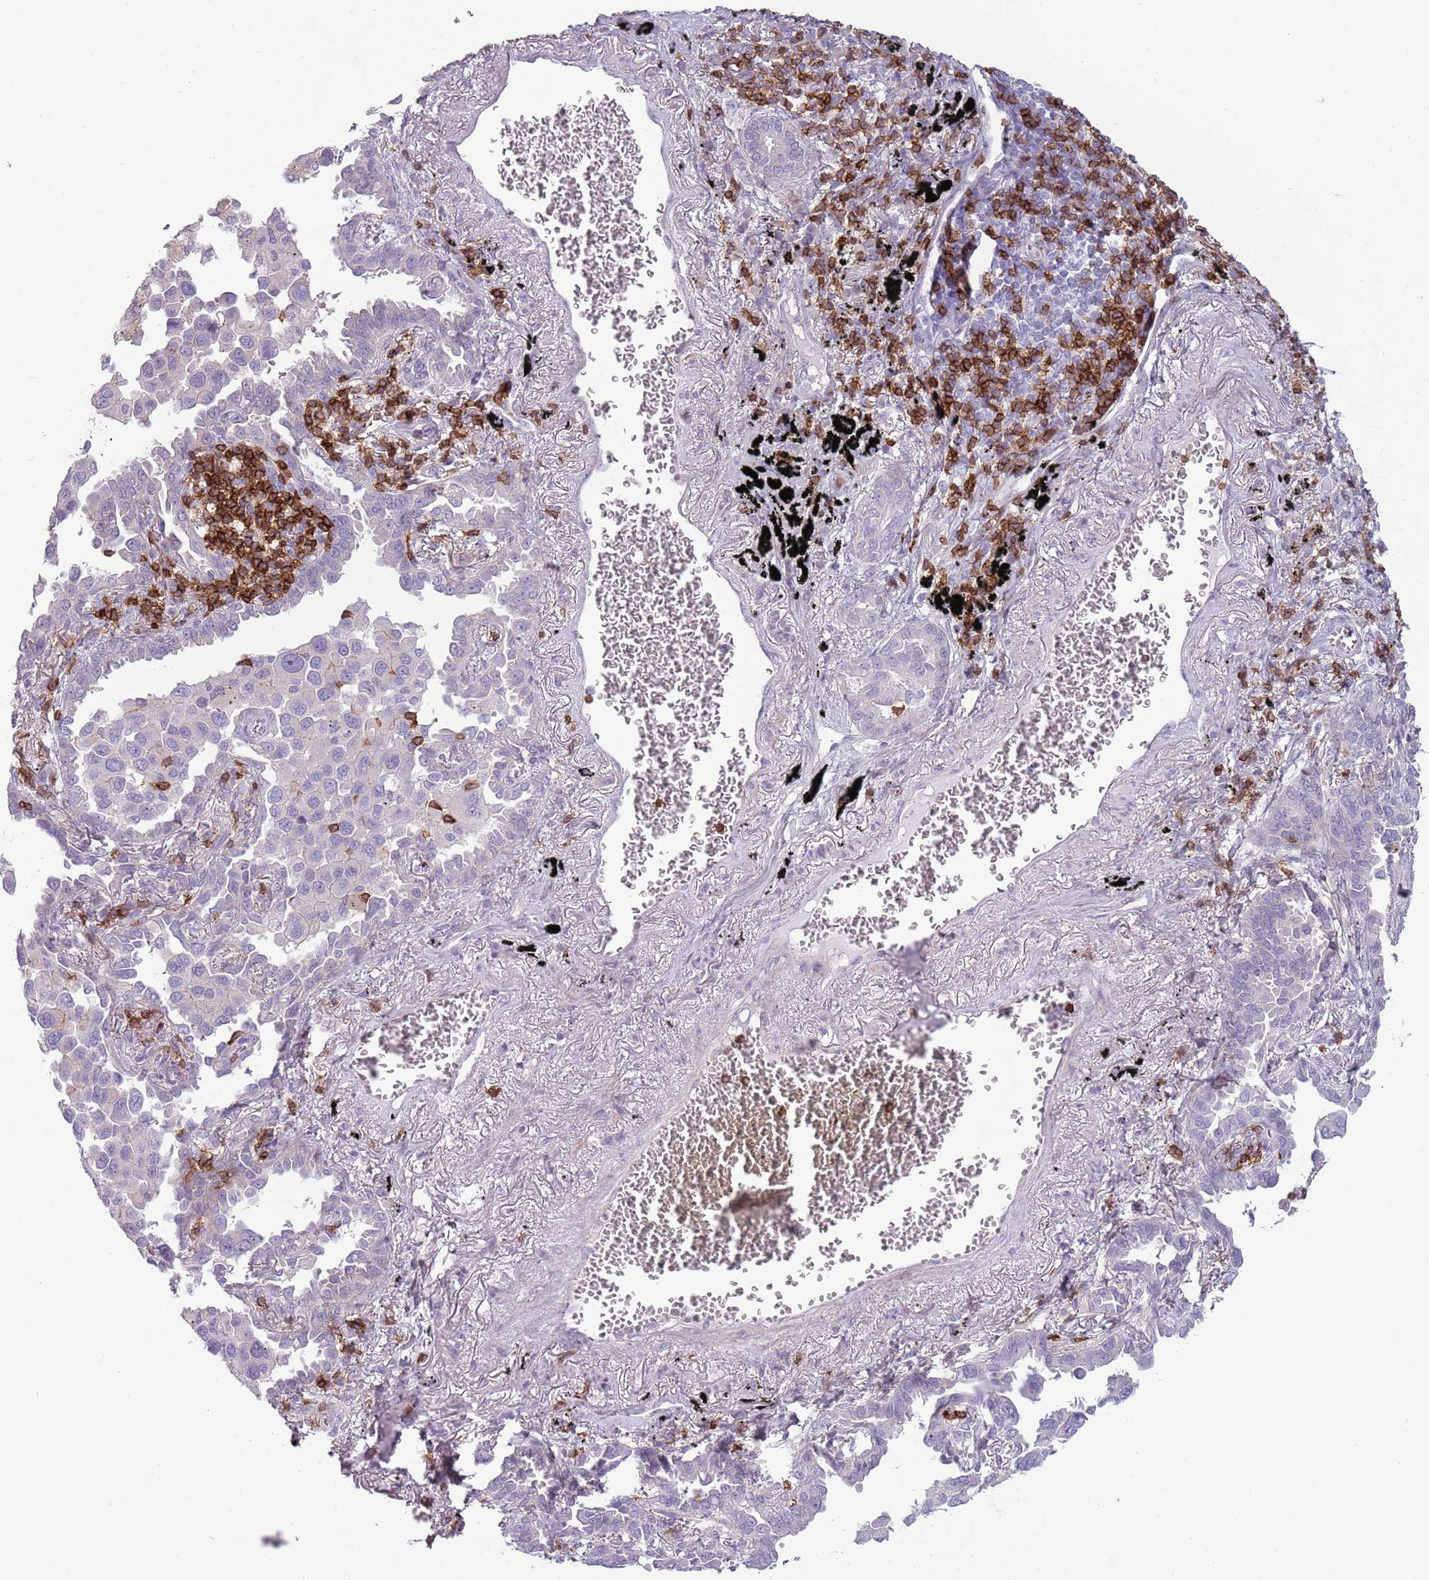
{"staining": {"intensity": "negative", "quantity": "none", "location": "none"}, "tissue": "lung cancer", "cell_type": "Tumor cells", "image_type": "cancer", "snomed": [{"axis": "morphology", "description": "Adenocarcinoma, NOS"}, {"axis": "topography", "description": "Lung"}], "caption": "The histopathology image demonstrates no staining of tumor cells in lung cancer. (DAB immunohistochemistry (IHC) with hematoxylin counter stain).", "gene": "ZNF583", "patient": {"sex": "male", "age": 67}}